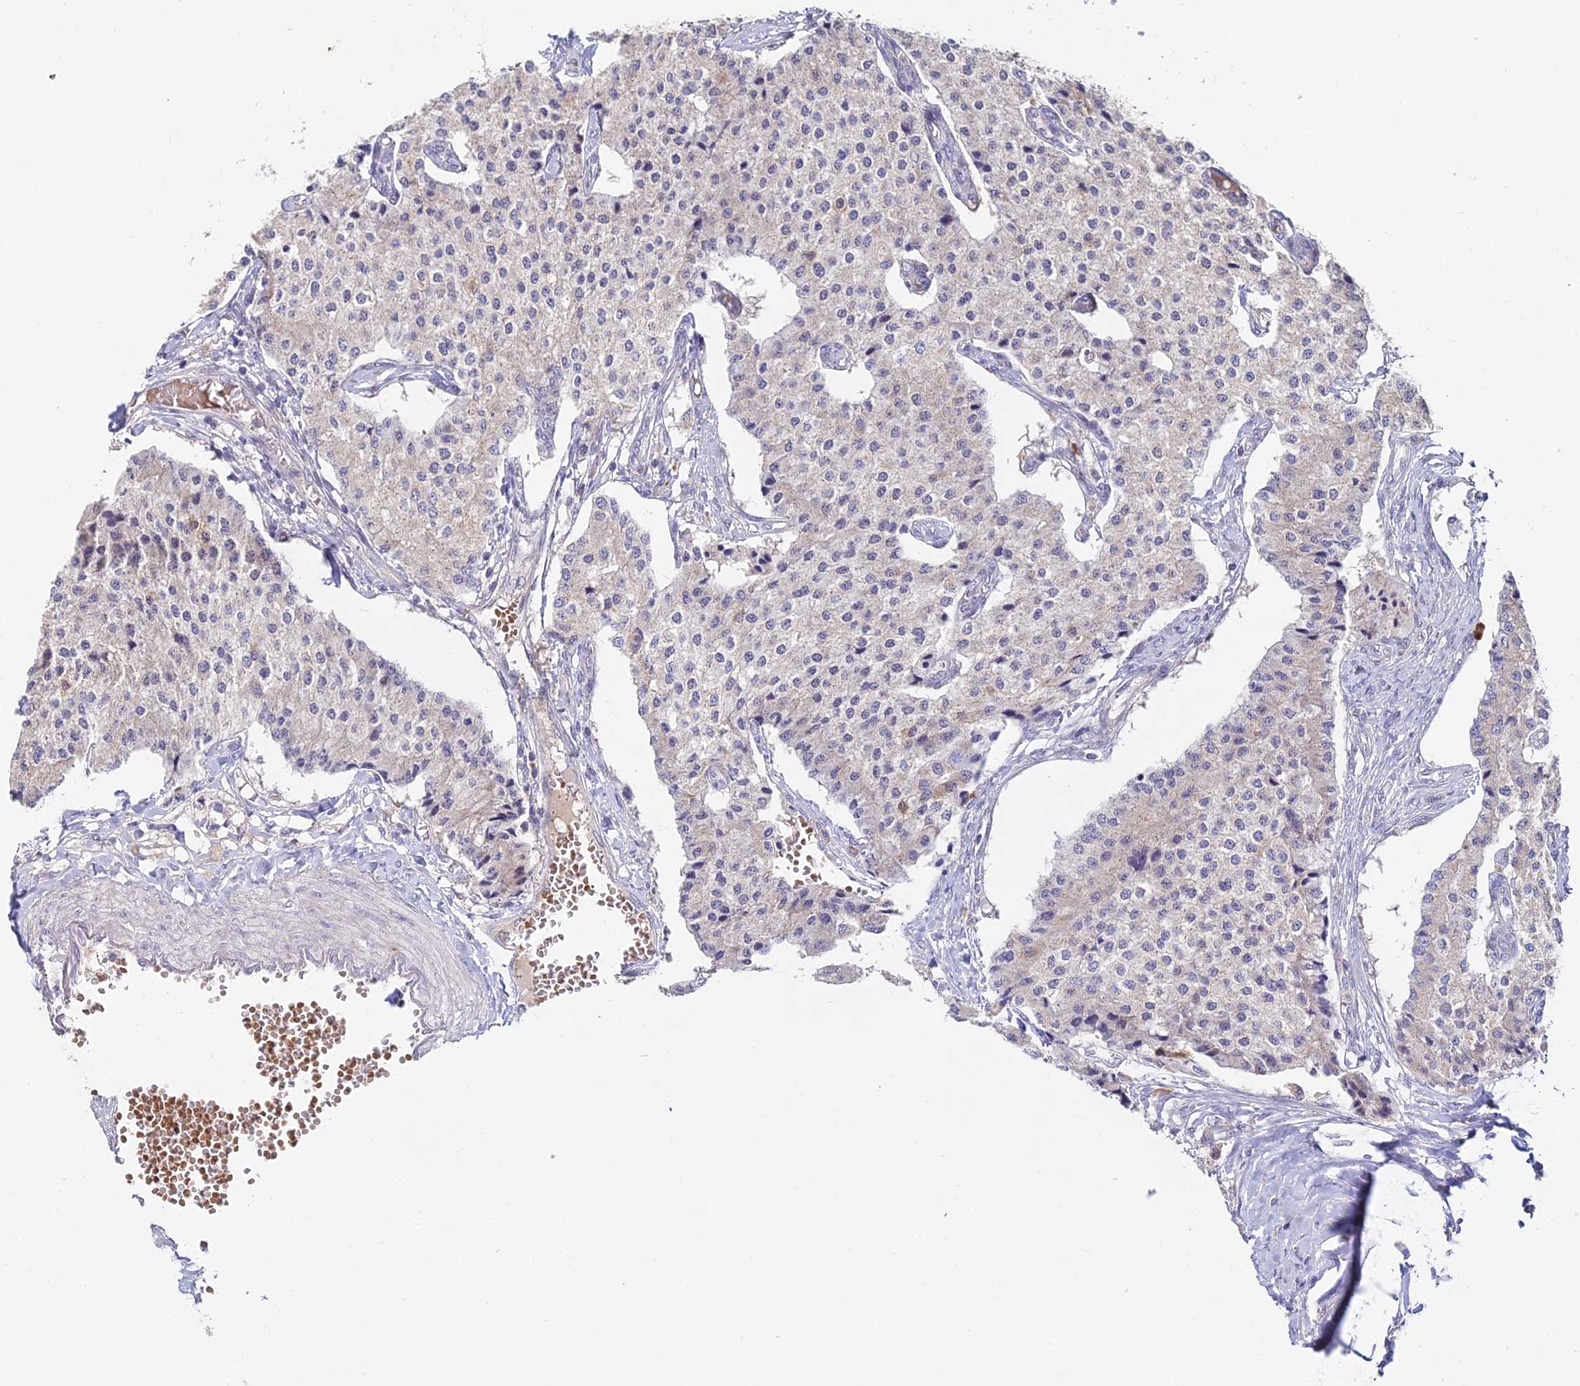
{"staining": {"intensity": "negative", "quantity": "none", "location": "none"}, "tissue": "carcinoid", "cell_type": "Tumor cells", "image_type": "cancer", "snomed": [{"axis": "morphology", "description": "Carcinoid, malignant, NOS"}, {"axis": "topography", "description": "Colon"}], "caption": "Immunohistochemistry (IHC) micrograph of carcinoid stained for a protein (brown), which shows no expression in tumor cells. (DAB (3,3'-diaminobenzidine) immunohistochemistry (IHC), high magnification).", "gene": "WDR43", "patient": {"sex": "female", "age": 52}}